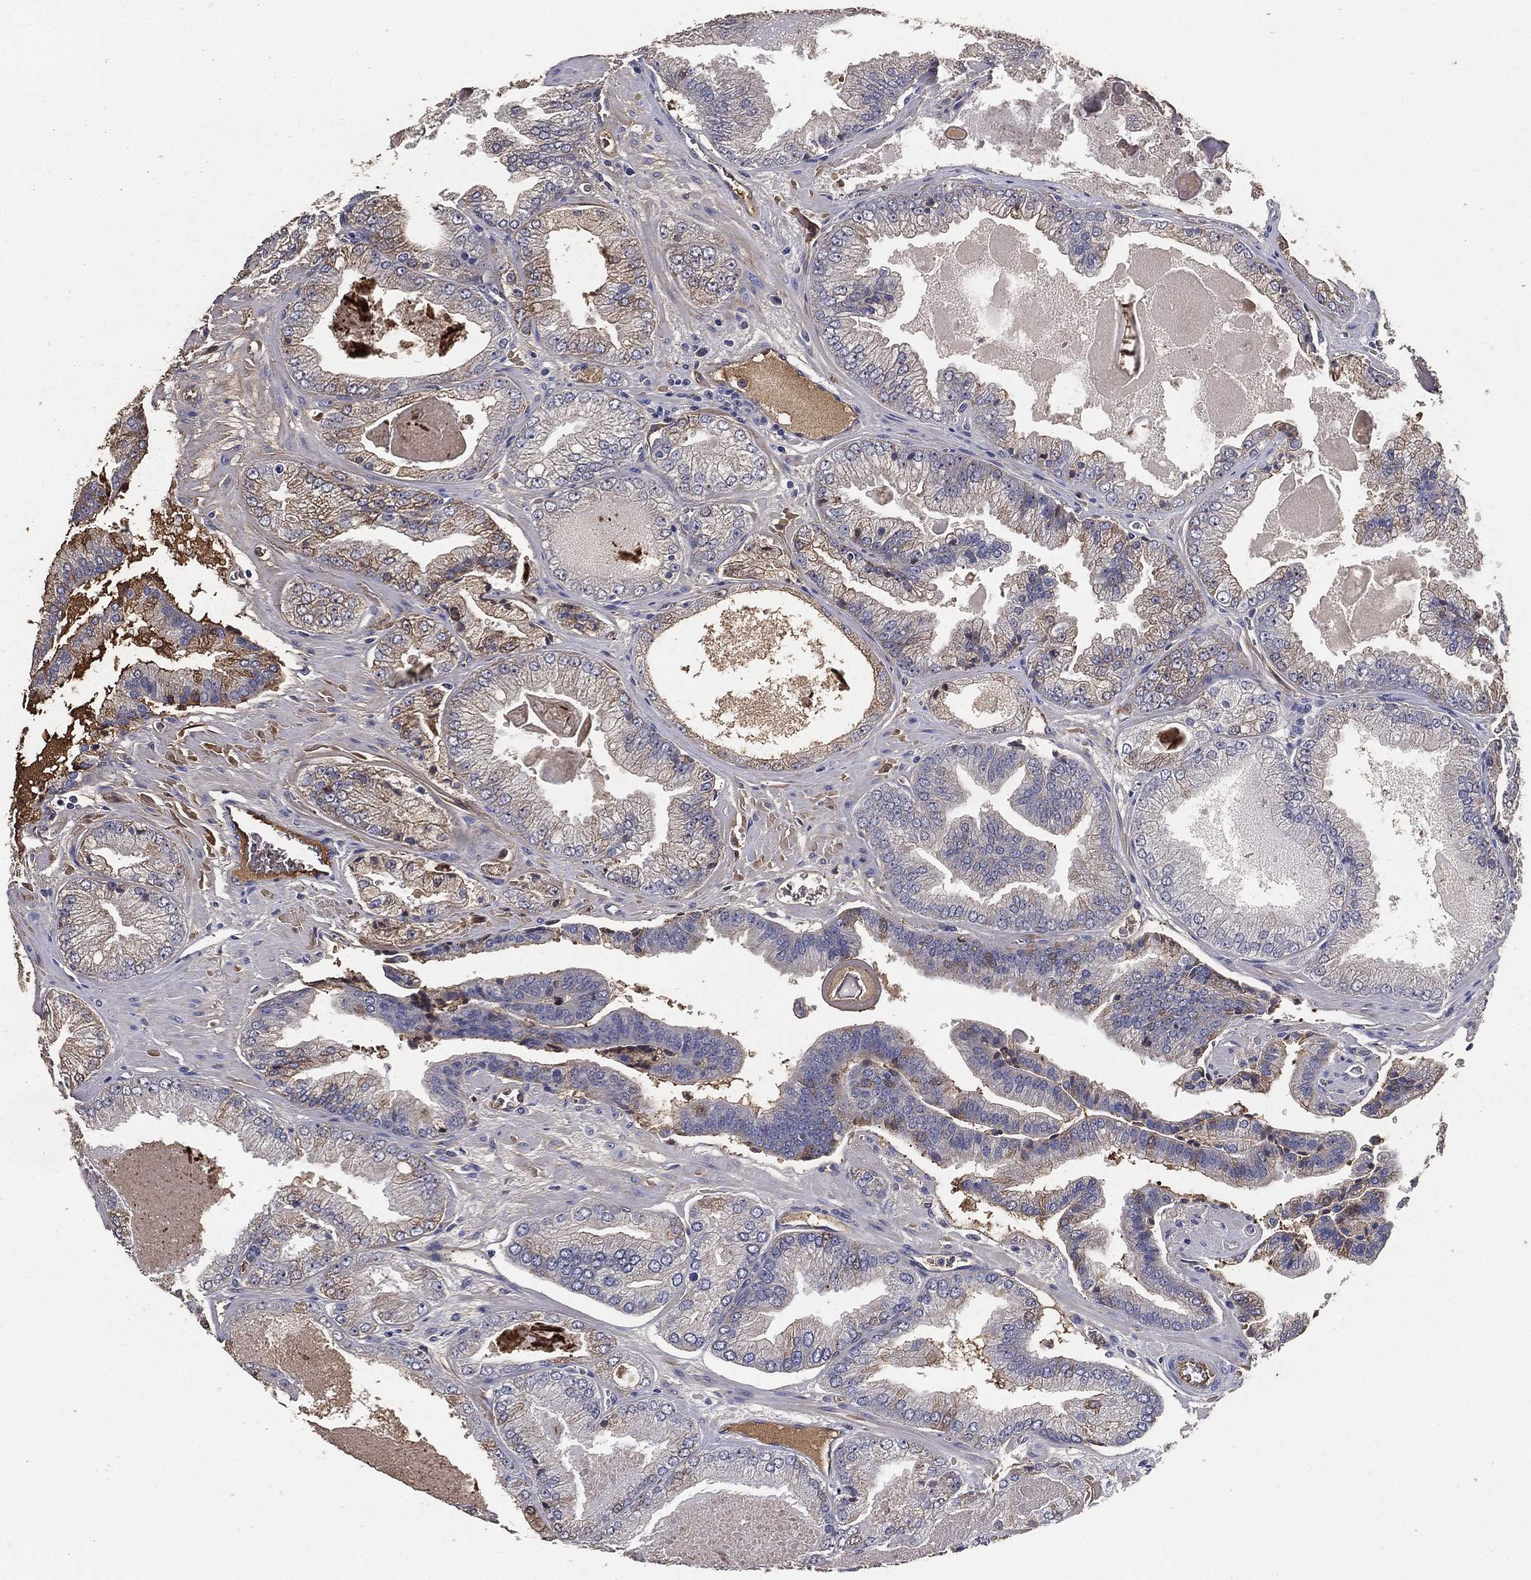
{"staining": {"intensity": "weak", "quantity": "<25%", "location": "cytoplasmic/membranous"}, "tissue": "prostate cancer", "cell_type": "Tumor cells", "image_type": "cancer", "snomed": [{"axis": "morphology", "description": "Adenocarcinoma, Low grade"}, {"axis": "topography", "description": "Prostate"}], "caption": "Tumor cells show no significant staining in adenocarcinoma (low-grade) (prostate).", "gene": "EFNA1", "patient": {"sex": "male", "age": 72}}